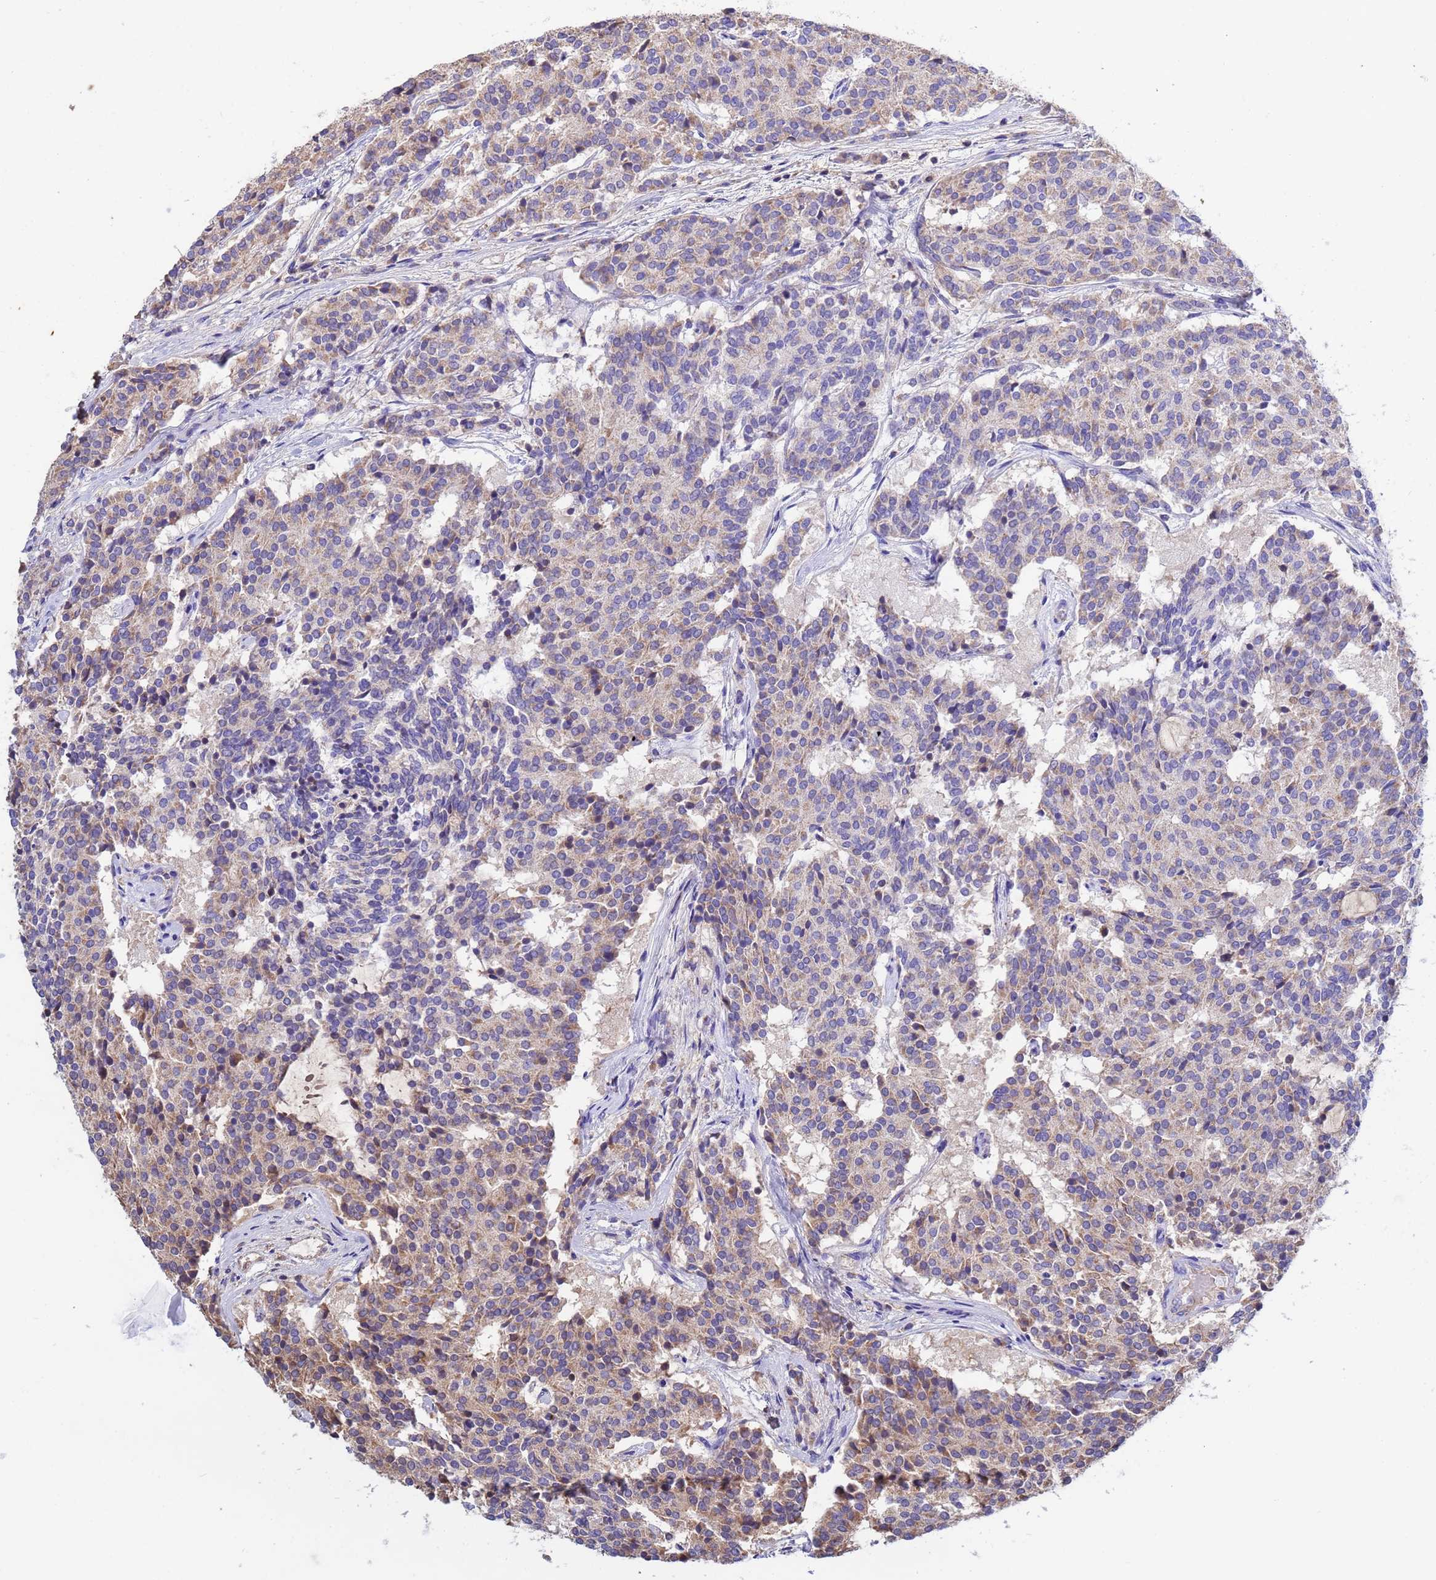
{"staining": {"intensity": "weak", "quantity": "25%-75%", "location": "cytoplasmic/membranous"}, "tissue": "carcinoid", "cell_type": "Tumor cells", "image_type": "cancer", "snomed": [{"axis": "morphology", "description": "Carcinoid, malignant, NOS"}, {"axis": "topography", "description": "Pancreas"}], "caption": "Tumor cells display weak cytoplasmic/membranous expression in approximately 25%-75% of cells in carcinoid.", "gene": "GLUD1", "patient": {"sex": "female", "age": 54}}